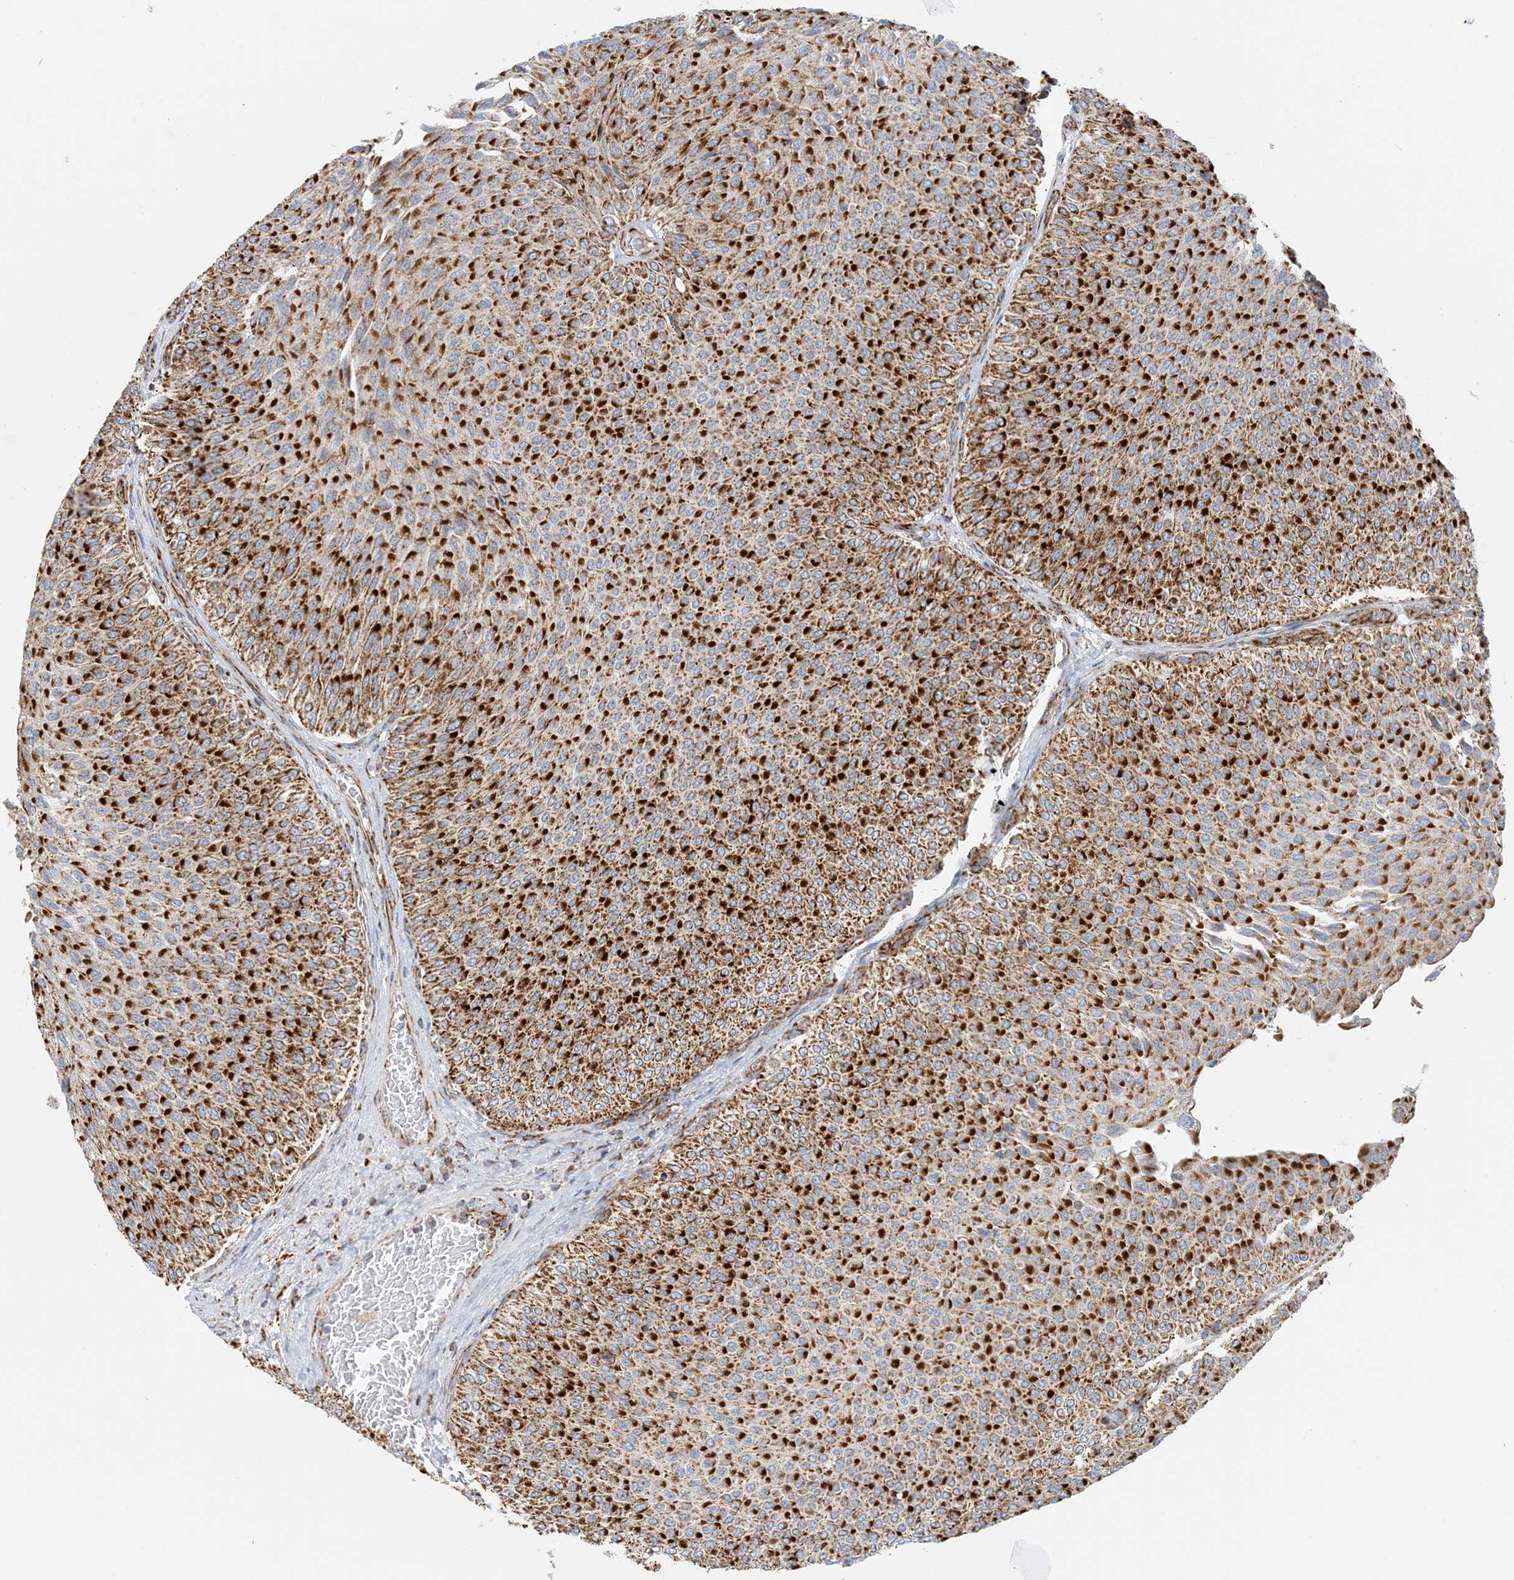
{"staining": {"intensity": "strong", "quantity": ">75%", "location": "cytoplasmic/membranous"}, "tissue": "urothelial cancer", "cell_type": "Tumor cells", "image_type": "cancer", "snomed": [{"axis": "morphology", "description": "Urothelial carcinoma, Low grade"}, {"axis": "topography", "description": "Urinary bladder"}], "caption": "Urothelial carcinoma (low-grade) stained for a protein reveals strong cytoplasmic/membranous positivity in tumor cells. (Stains: DAB in brown, nuclei in blue, Microscopy: brightfield microscopy at high magnification).", "gene": "COA3", "patient": {"sex": "male", "age": 78}}